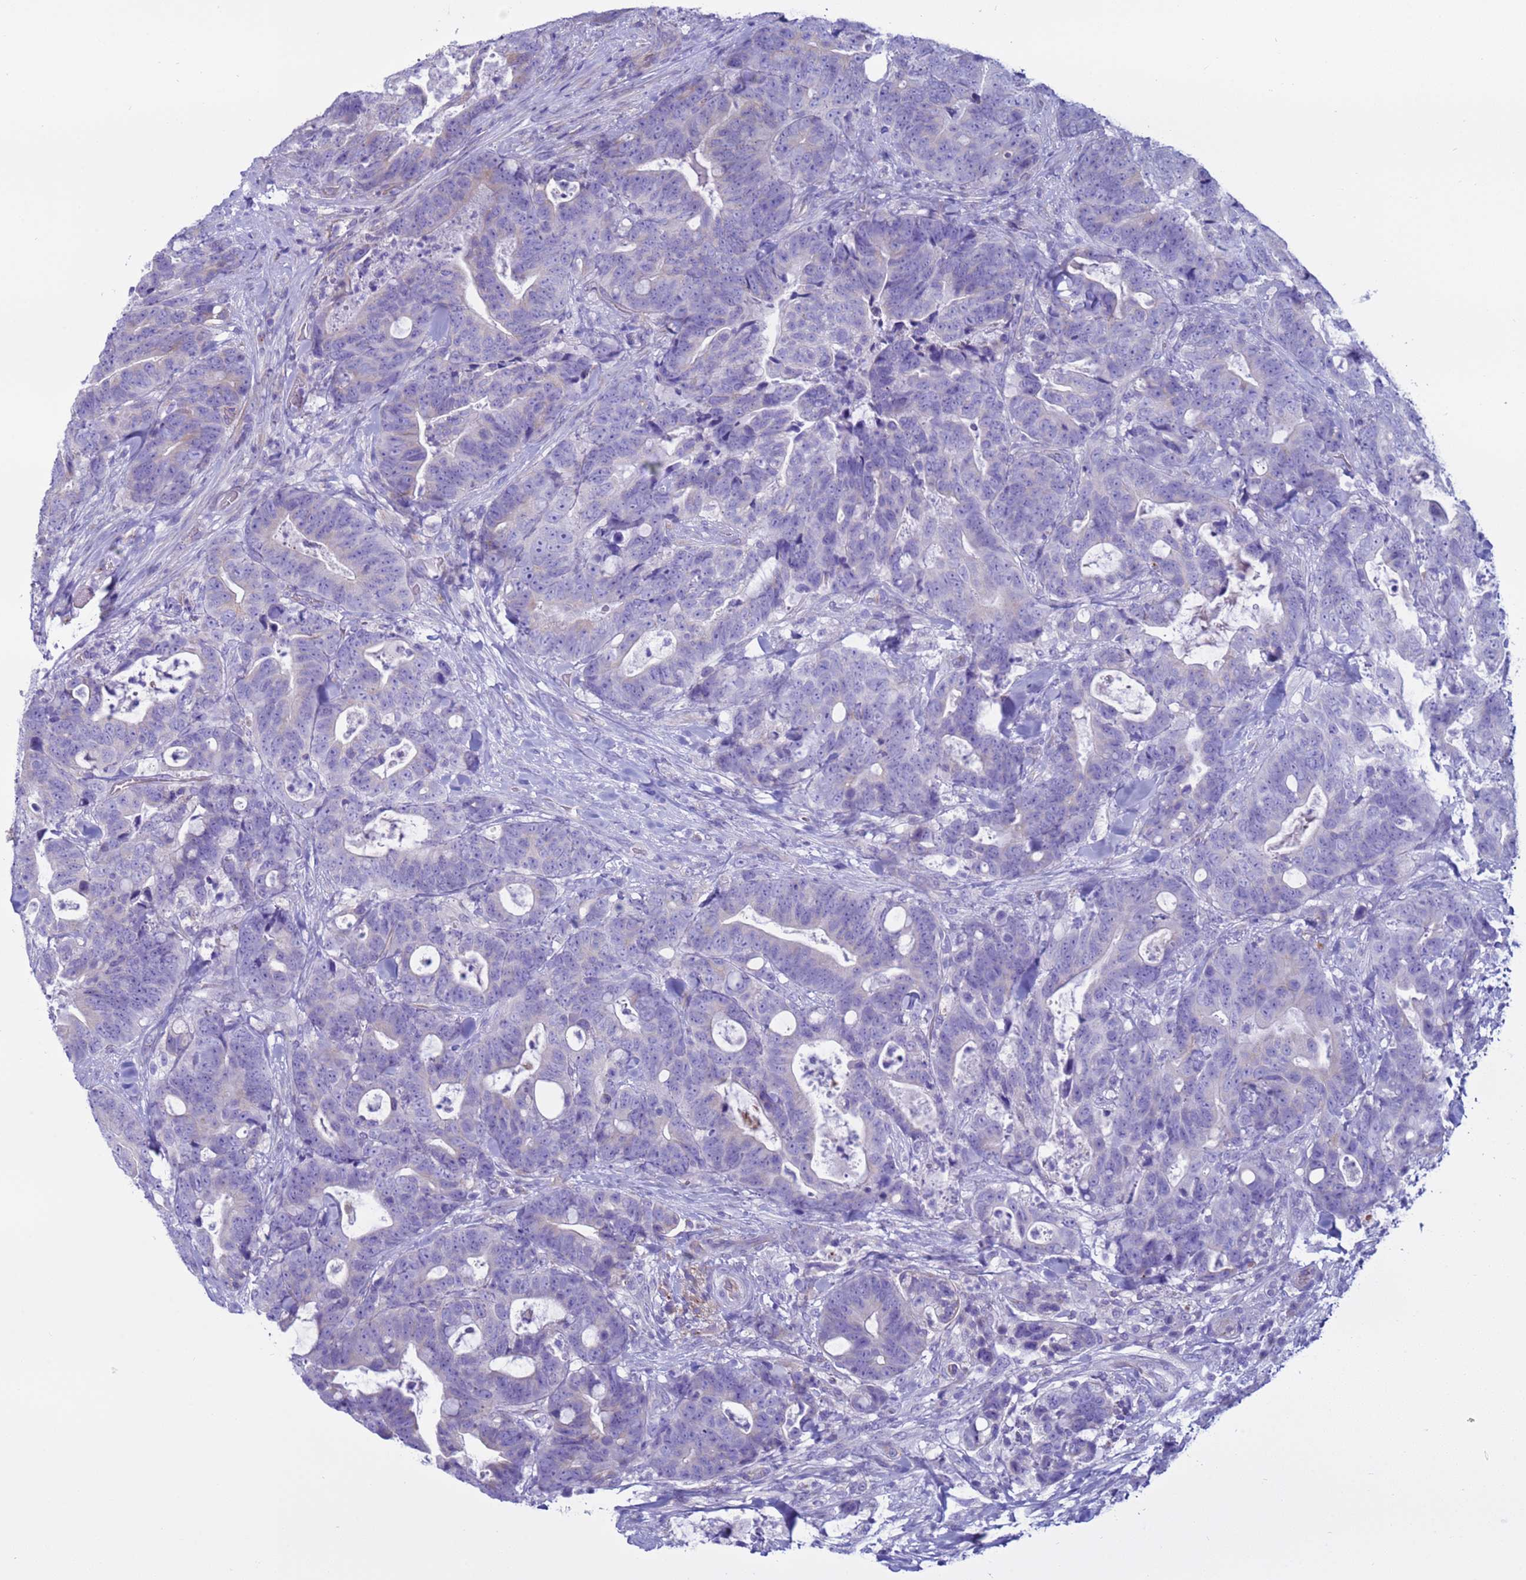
{"staining": {"intensity": "weak", "quantity": "<25%", "location": "cytoplasmic/membranous"}, "tissue": "colorectal cancer", "cell_type": "Tumor cells", "image_type": "cancer", "snomed": [{"axis": "morphology", "description": "Adenocarcinoma, NOS"}, {"axis": "topography", "description": "Colon"}], "caption": "Colorectal adenocarcinoma was stained to show a protein in brown. There is no significant positivity in tumor cells.", "gene": "CST4", "patient": {"sex": "female", "age": 82}}